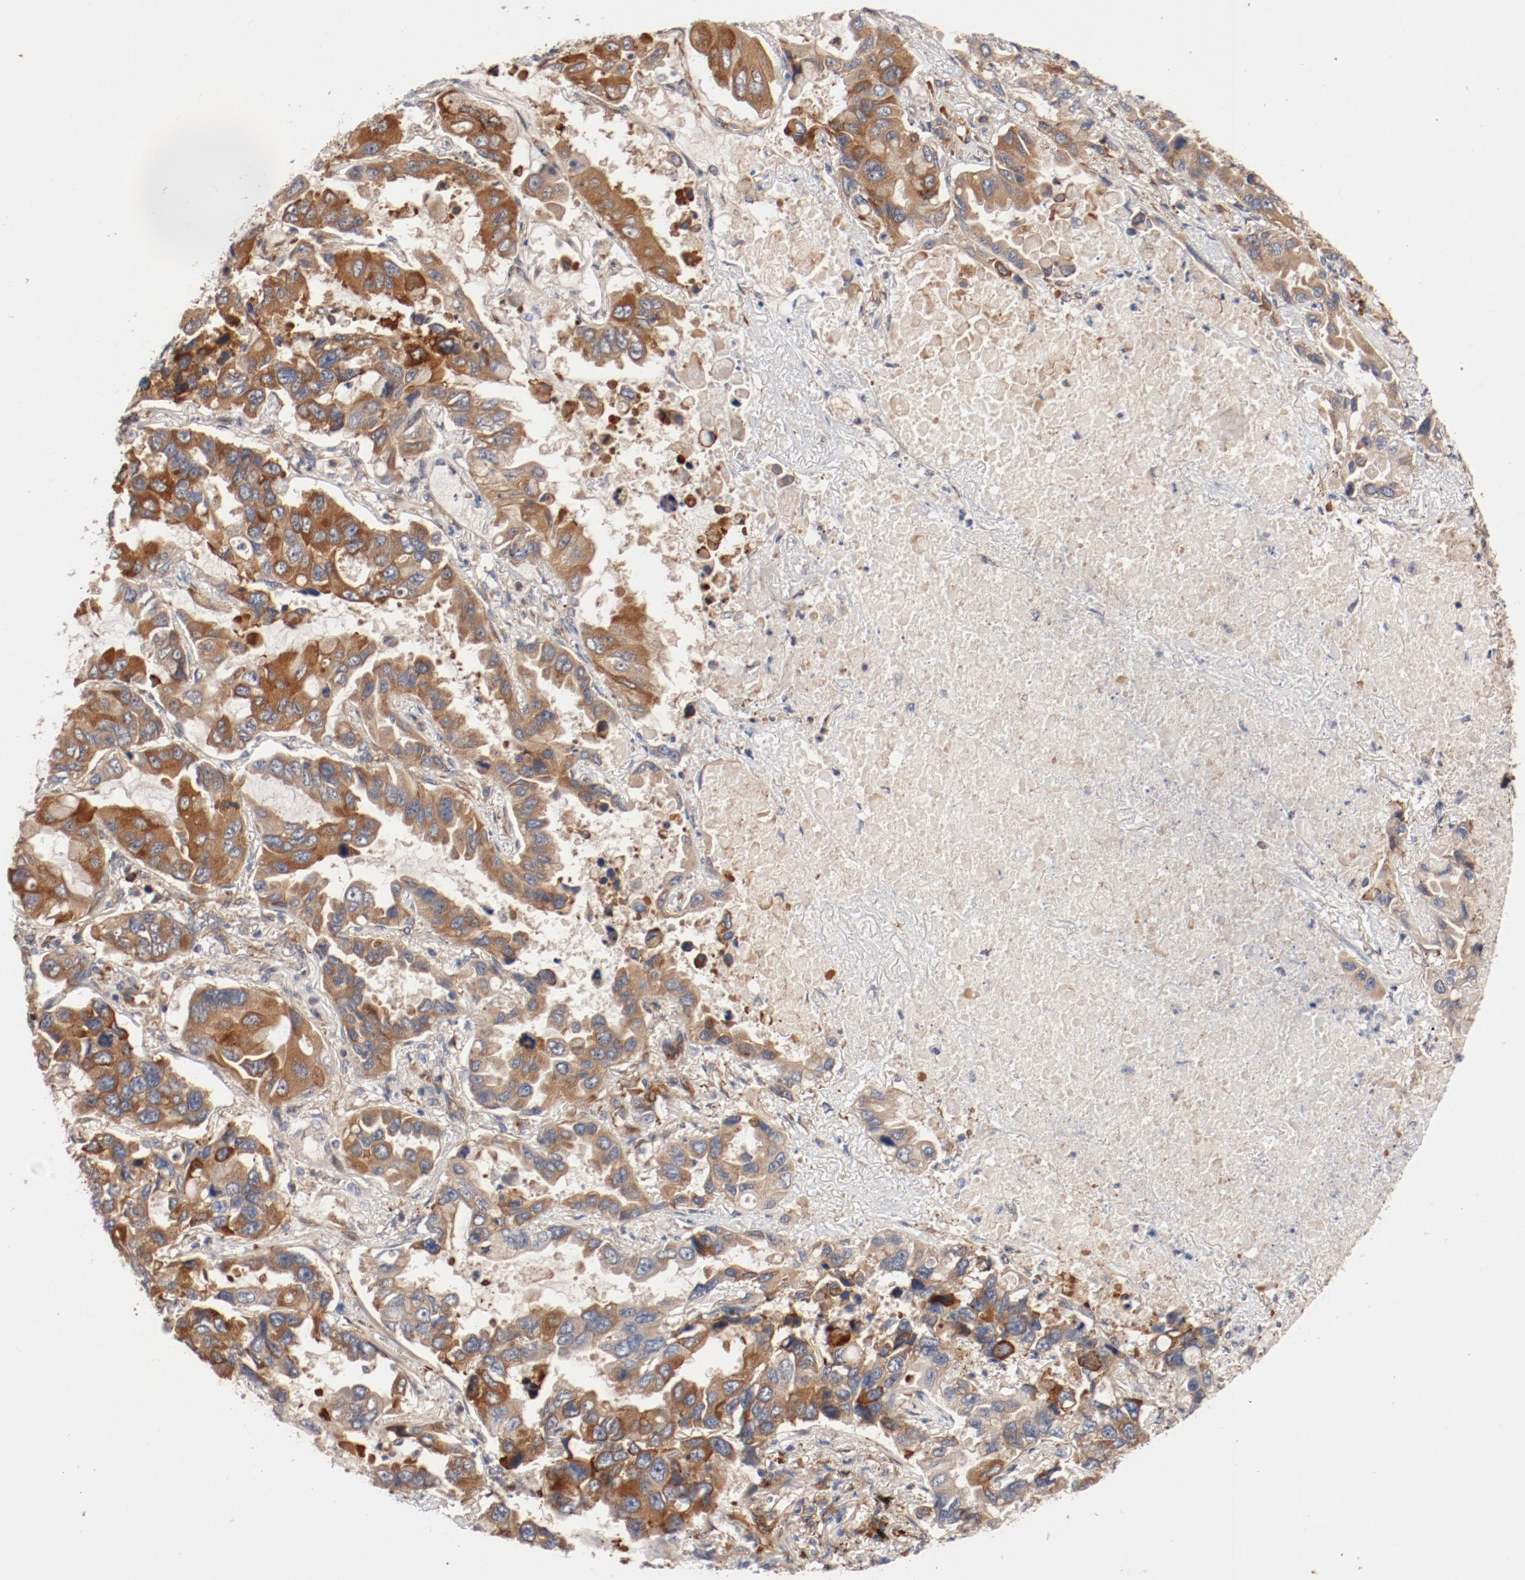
{"staining": {"intensity": "moderate", "quantity": ">75%", "location": "cytoplasmic/membranous"}, "tissue": "lung cancer", "cell_type": "Tumor cells", "image_type": "cancer", "snomed": [{"axis": "morphology", "description": "Adenocarcinoma, NOS"}, {"axis": "topography", "description": "Lung"}], "caption": "Protein expression by immunohistochemistry displays moderate cytoplasmic/membranous expression in approximately >75% of tumor cells in lung adenocarcinoma. (IHC, brightfield microscopy, high magnification).", "gene": "PITPNM2", "patient": {"sex": "male", "age": 64}}